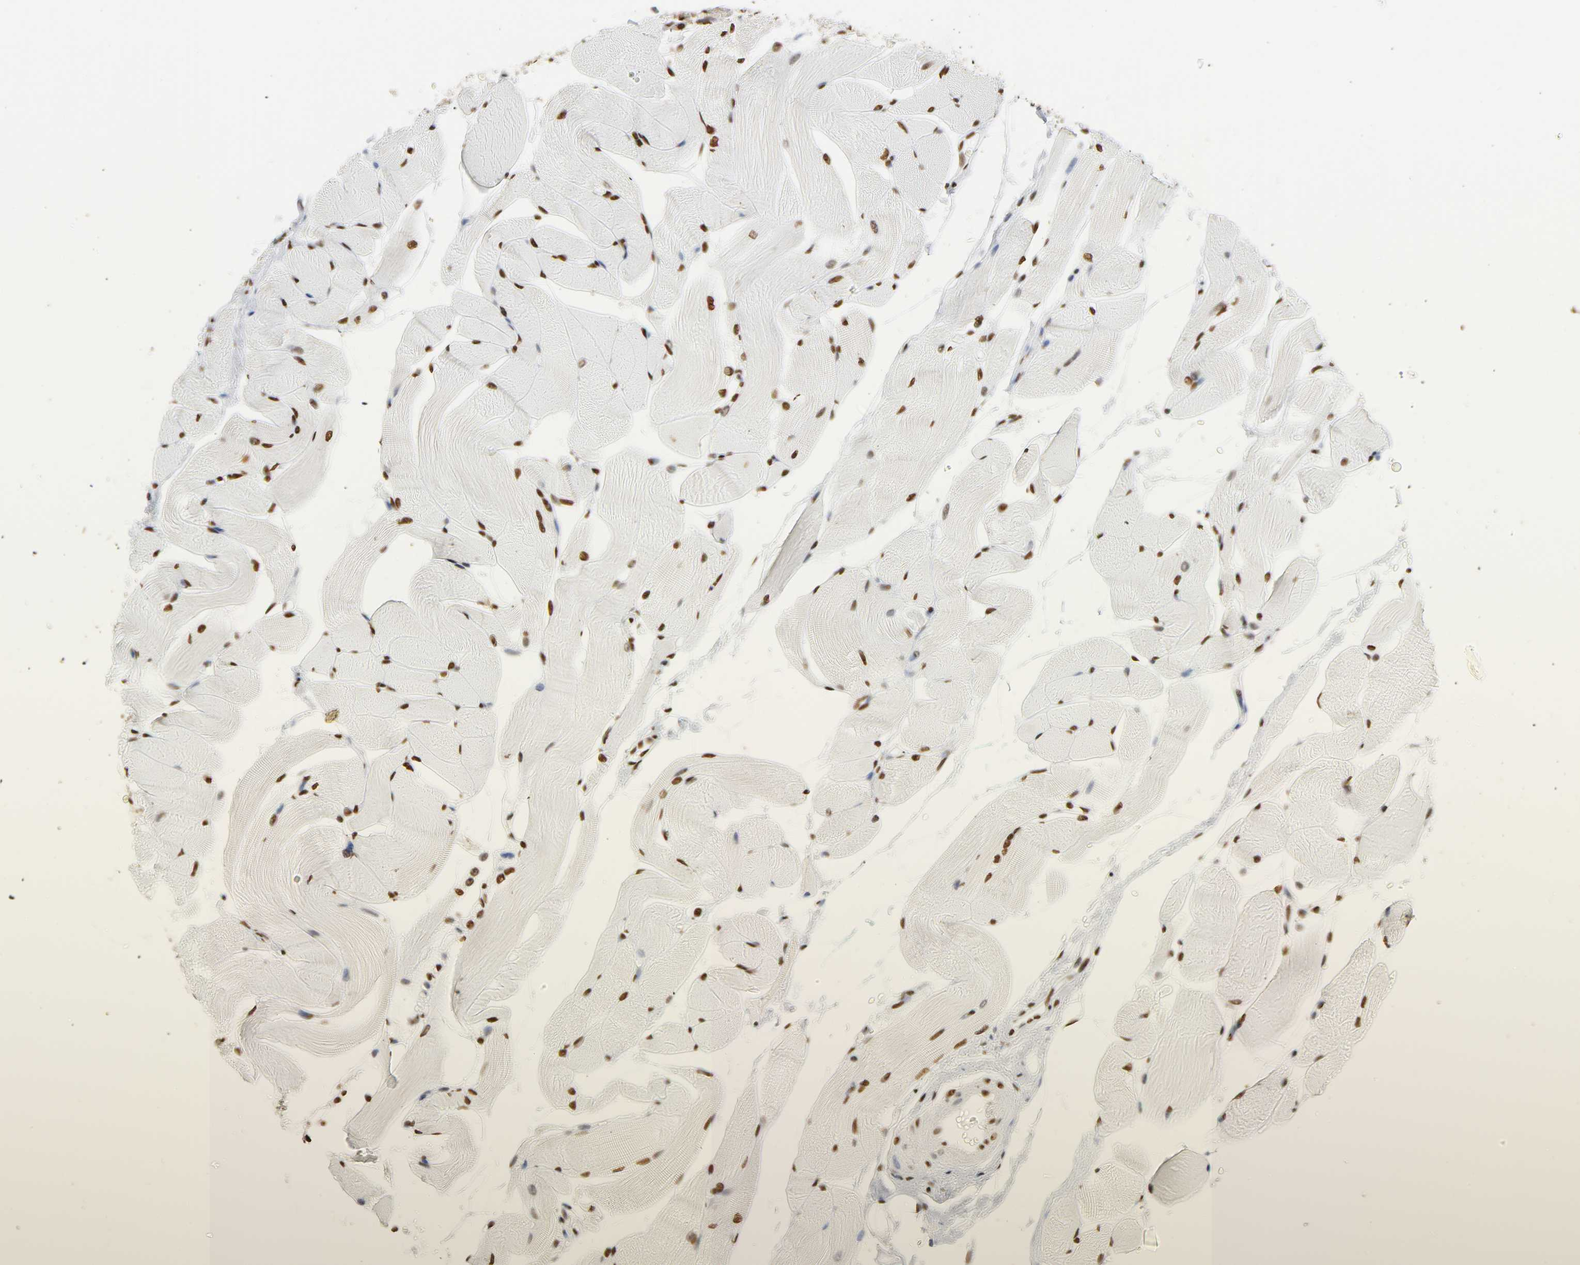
{"staining": {"intensity": "strong", "quantity": ">75%", "location": "nuclear"}, "tissue": "skeletal muscle", "cell_type": "Myocytes", "image_type": "normal", "snomed": [{"axis": "morphology", "description": "Normal tissue, NOS"}, {"axis": "topography", "description": "Skeletal muscle"}, {"axis": "topography", "description": "Peripheral nerve tissue"}], "caption": "This photomicrograph demonstrates immunohistochemistry staining of unremarkable skeletal muscle, with high strong nuclear staining in approximately >75% of myocytes.", "gene": "HNRNPC", "patient": {"sex": "female", "age": 84}}